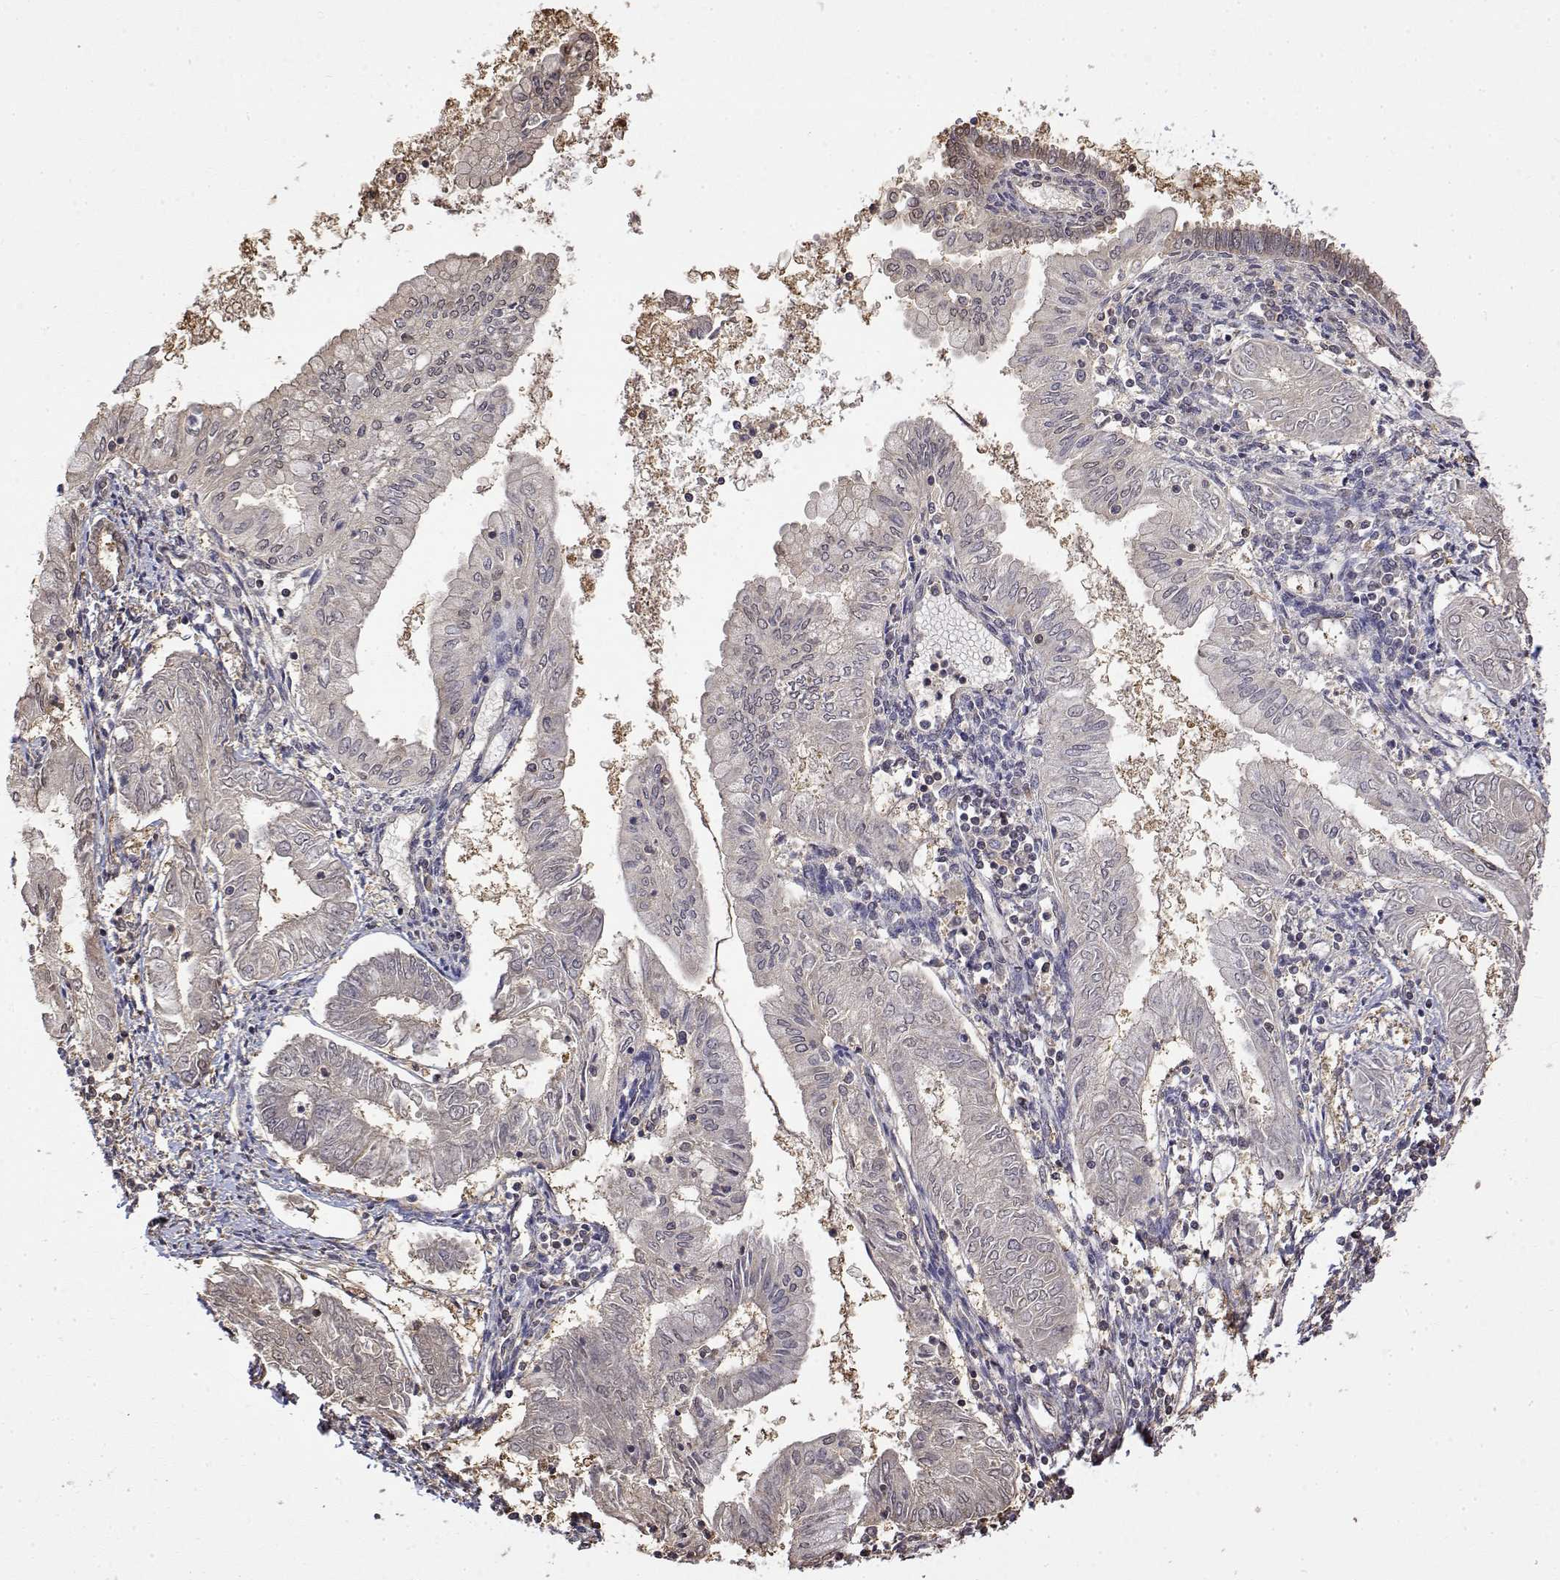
{"staining": {"intensity": "weak", "quantity": "<25%", "location": "nuclear"}, "tissue": "endometrial cancer", "cell_type": "Tumor cells", "image_type": "cancer", "snomed": [{"axis": "morphology", "description": "Adenocarcinoma, NOS"}, {"axis": "topography", "description": "Endometrium"}], "caption": "This is a micrograph of immunohistochemistry (IHC) staining of endometrial cancer, which shows no staining in tumor cells.", "gene": "TPI1", "patient": {"sex": "female", "age": 68}}